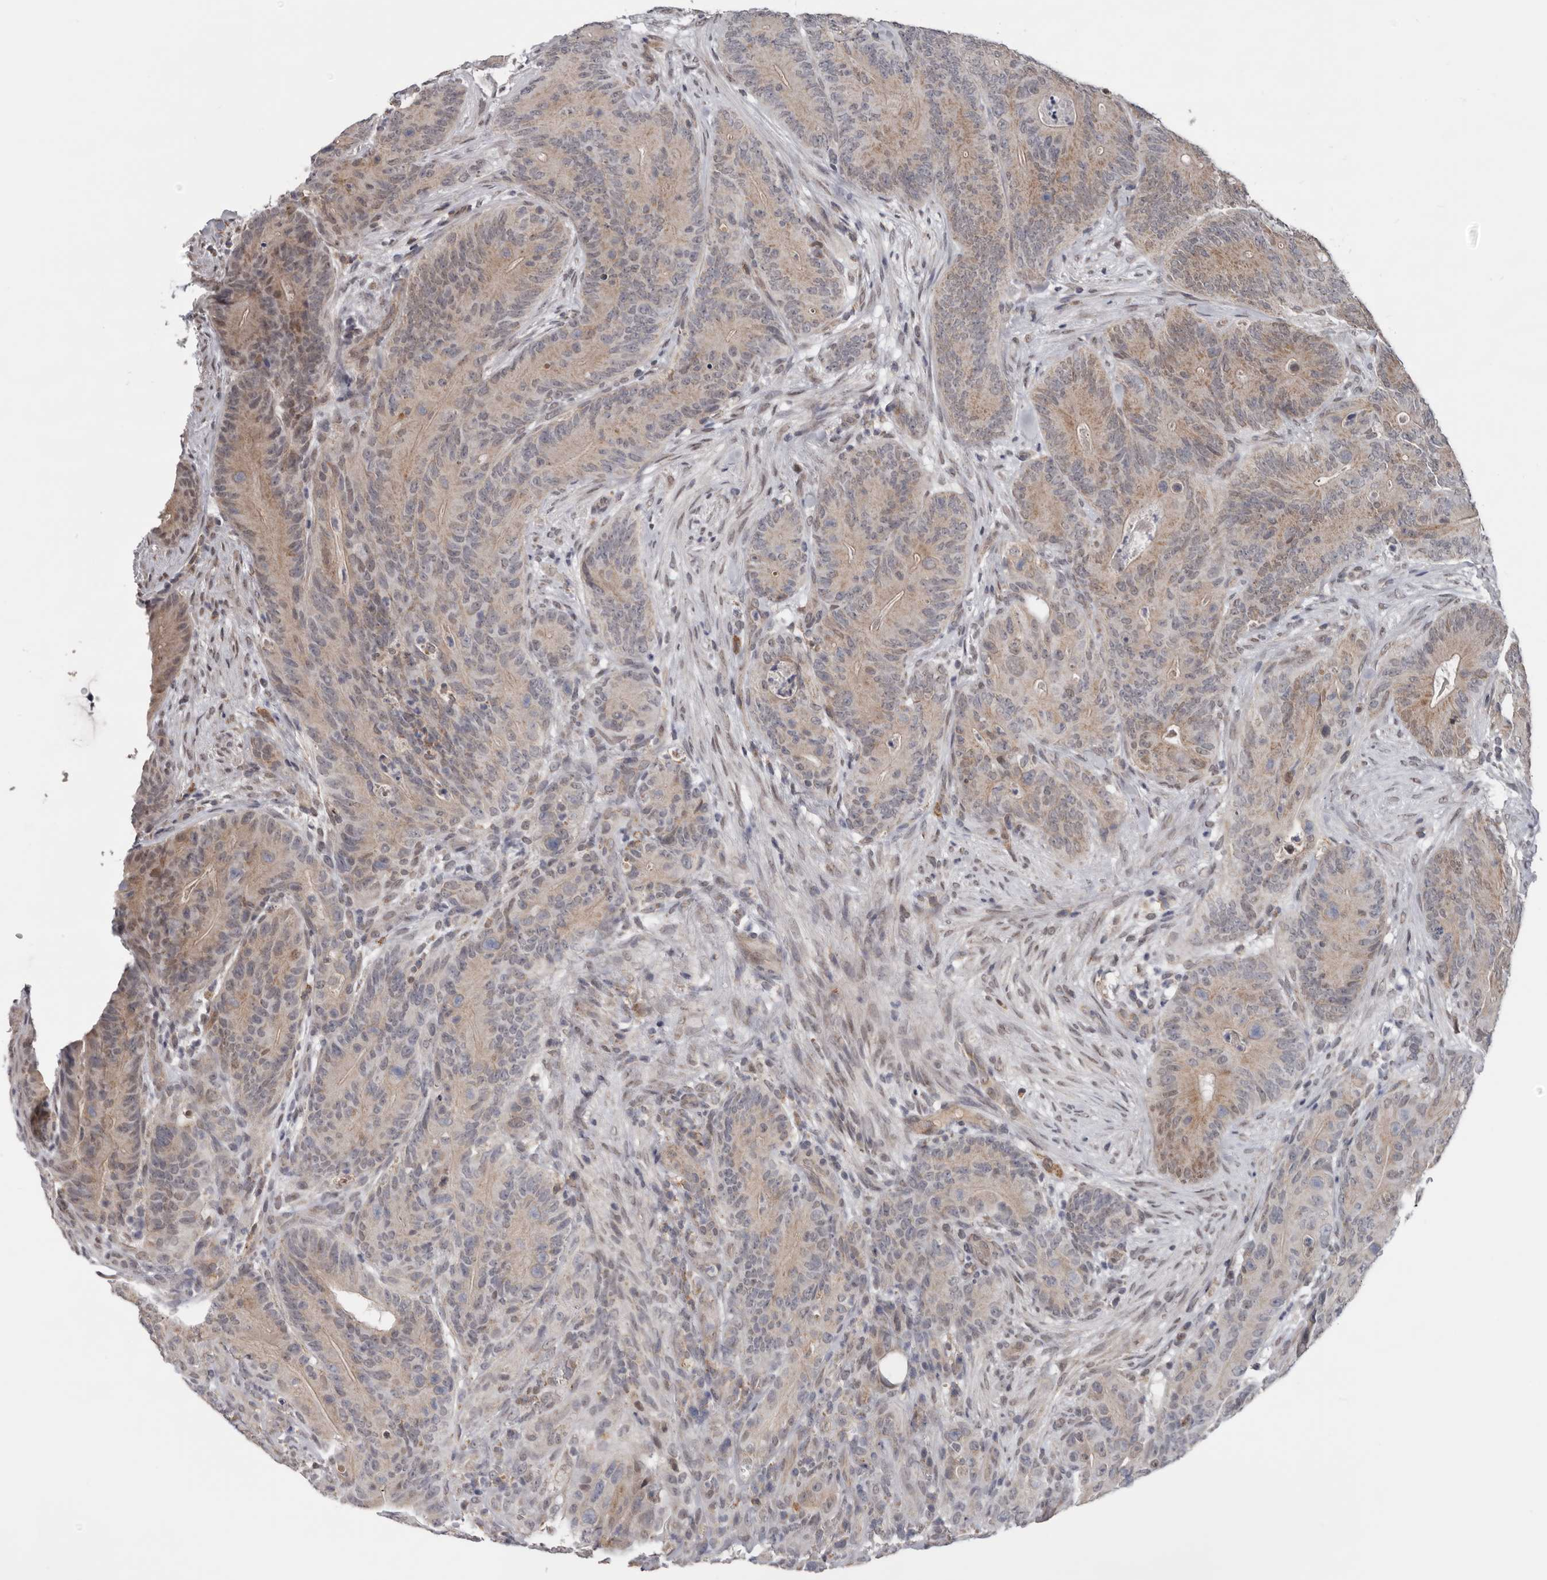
{"staining": {"intensity": "moderate", "quantity": ">75%", "location": "cytoplasmic/membranous,nuclear"}, "tissue": "colorectal cancer", "cell_type": "Tumor cells", "image_type": "cancer", "snomed": [{"axis": "morphology", "description": "Normal tissue, NOS"}, {"axis": "topography", "description": "Colon"}], "caption": "The immunohistochemical stain shows moderate cytoplasmic/membranous and nuclear expression in tumor cells of colorectal cancer tissue.", "gene": "MOGAT2", "patient": {"sex": "female", "age": 82}}